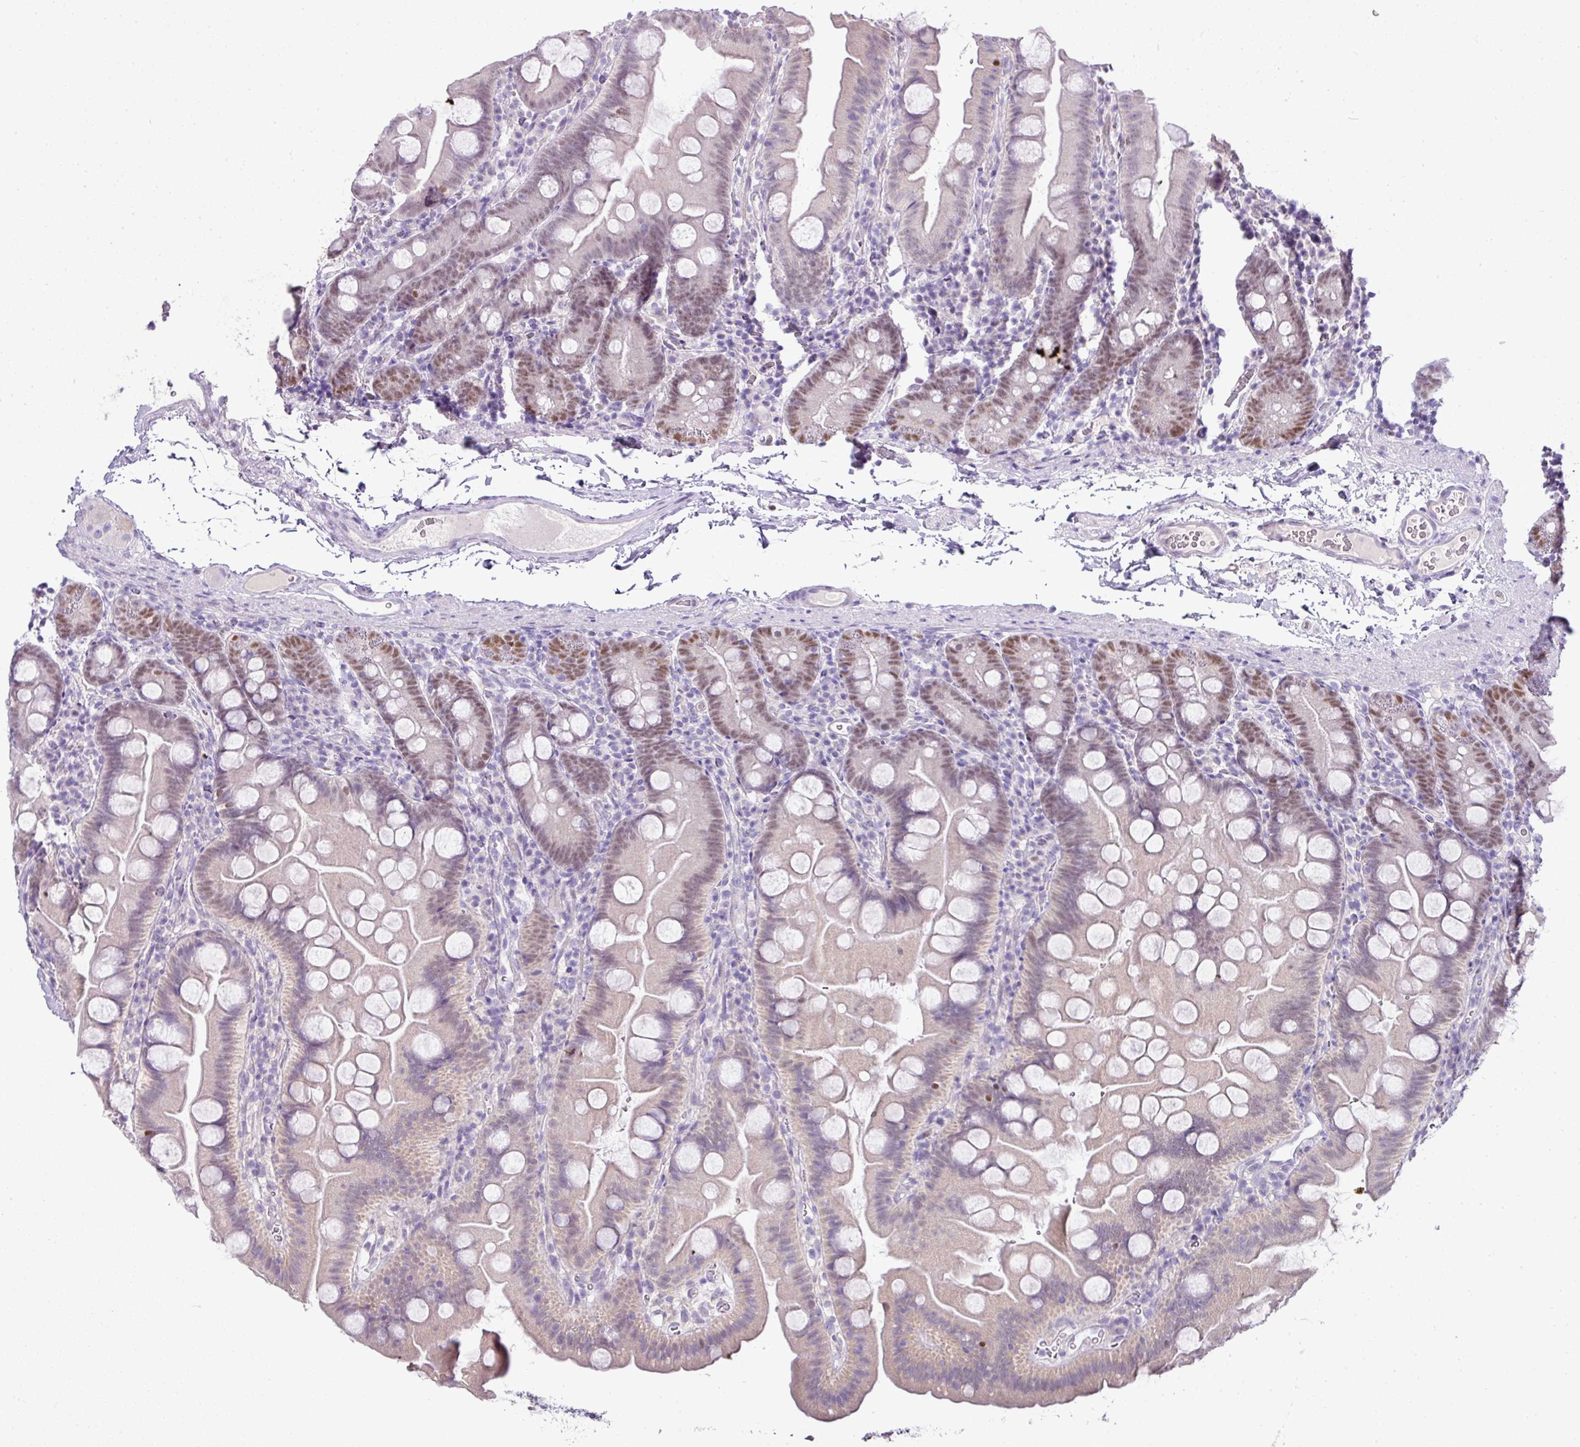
{"staining": {"intensity": "moderate", "quantity": "<25%", "location": "nuclear"}, "tissue": "small intestine", "cell_type": "Glandular cells", "image_type": "normal", "snomed": [{"axis": "morphology", "description": "Normal tissue, NOS"}, {"axis": "topography", "description": "Small intestine"}], "caption": "The immunohistochemical stain labels moderate nuclear expression in glandular cells of benign small intestine.", "gene": "BCL11A", "patient": {"sex": "female", "age": 68}}